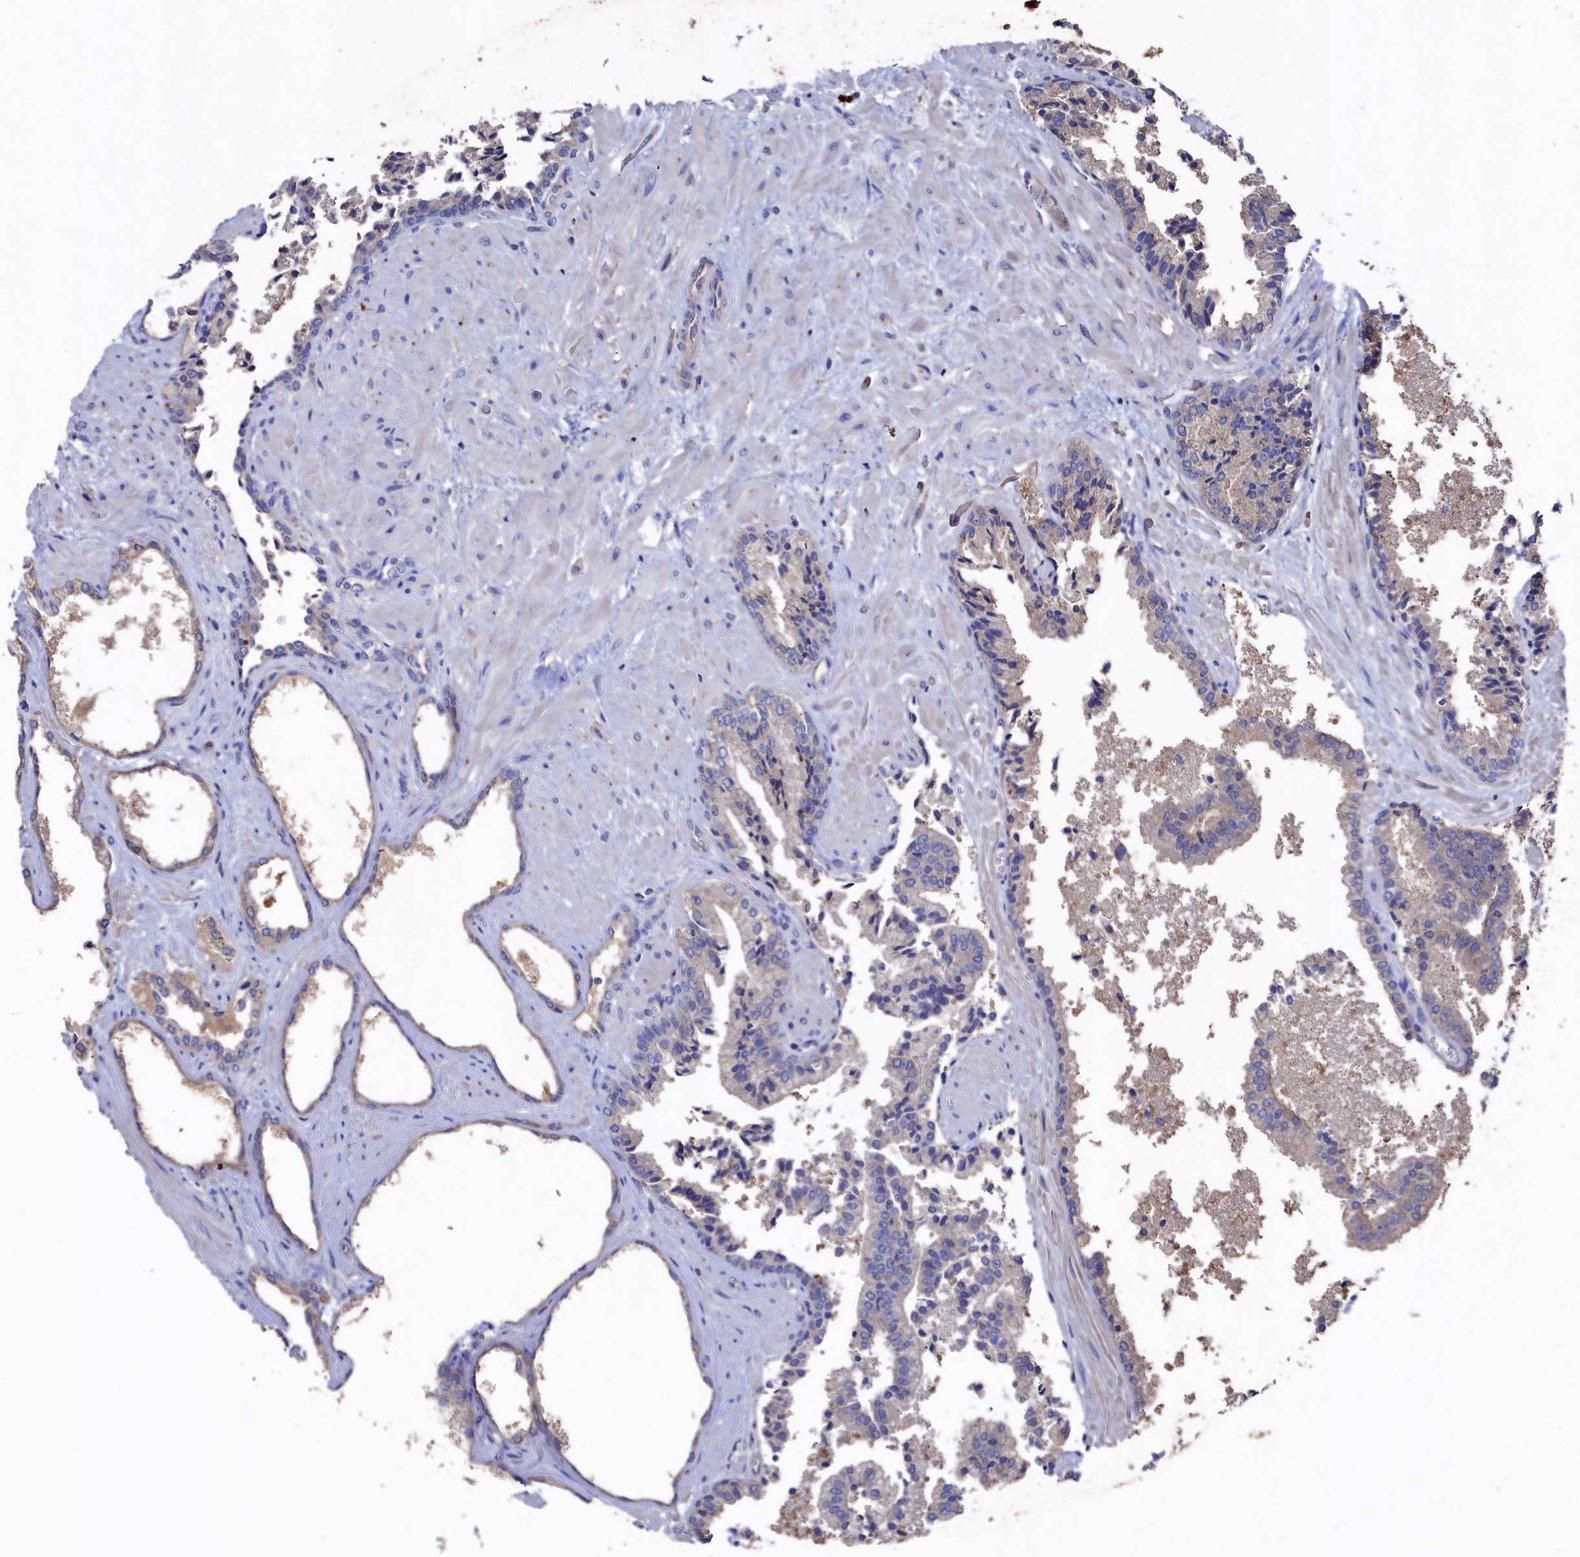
{"staining": {"intensity": "weak", "quantity": "<25%", "location": "cytoplasmic/membranous"}, "tissue": "prostate cancer", "cell_type": "Tumor cells", "image_type": "cancer", "snomed": [{"axis": "morphology", "description": "Adenocarcinoma, High grade"}, {"axis": "topography", "description": "Prostate"}], "caption": "This photomicrograph is of prostate high-grade adenocarcinoma stained with immunohistochemistry to label a protein in brown with the nuclei are counter-stained blue. There is no staining in tumor cells.", "gene": "TK2", "patient": {"sex": "male", "age": 71}}